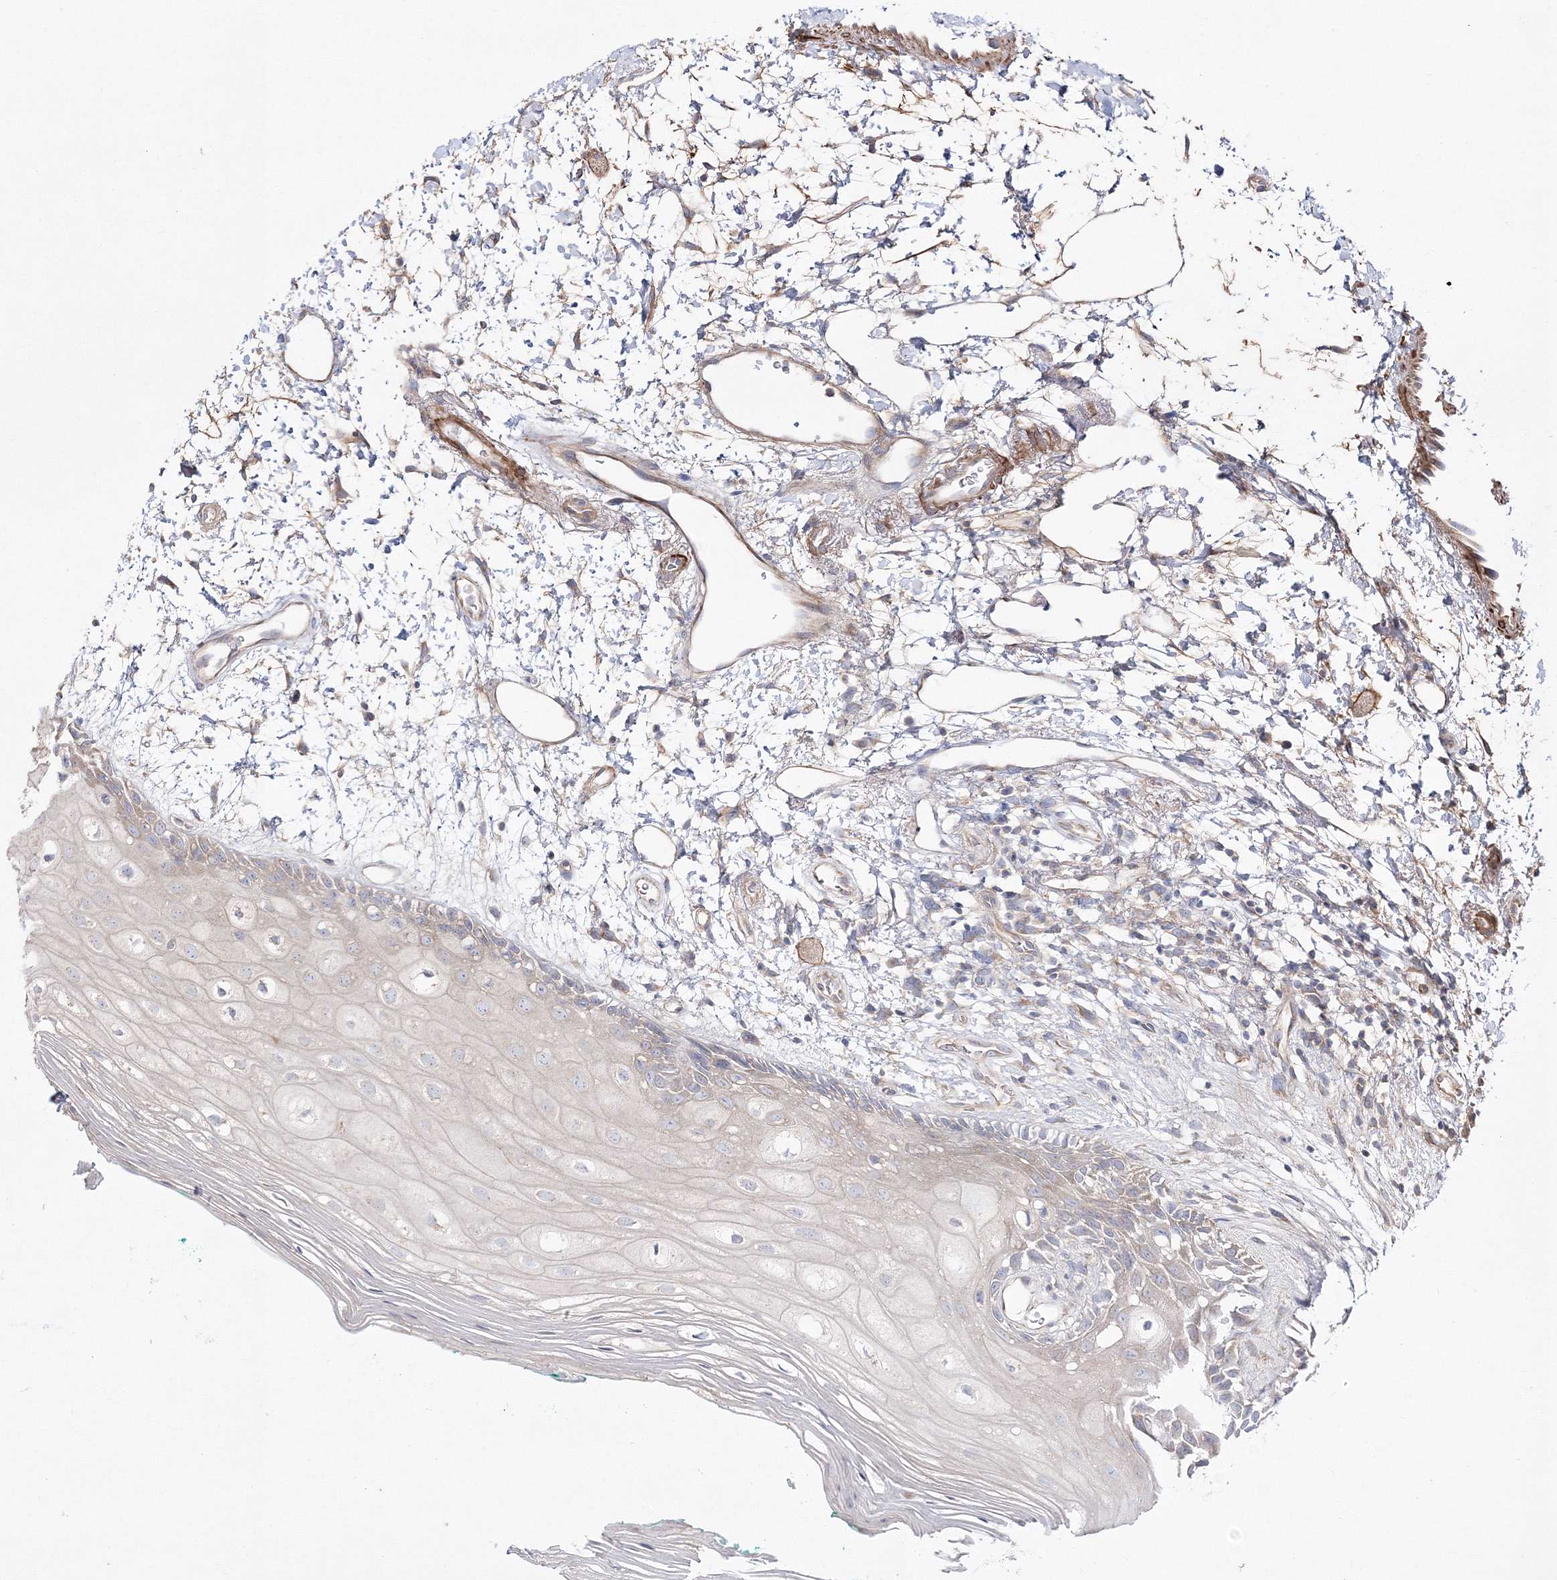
{"staining": {"intensity": "weak", "quantity": "25%-75%", "location": "cytoplasmic/membranous"}, "tissue": "oral mucosa", "cell_type": "Squamous epithelial cells", "image_type": "normal", "snomed": [{"axis": "morphology", "description": "Normal tissue, NOS"}, {"axis": "topography", "description": "Skeletal muscle"}, {"axis": "topography", "description": "Oral tissue"}, {"axis": "topography", "description": "Peripheral nerve tissue"}], "caption": "Squamous epithelial cells reveal low levels of weak cytoplasmic/membranous staining in approximately 25%-75% of cells in unremarkable human oral mucosa.", "gene": "ZSWIM6", "patient": {"sex": "female", "age": 84}}